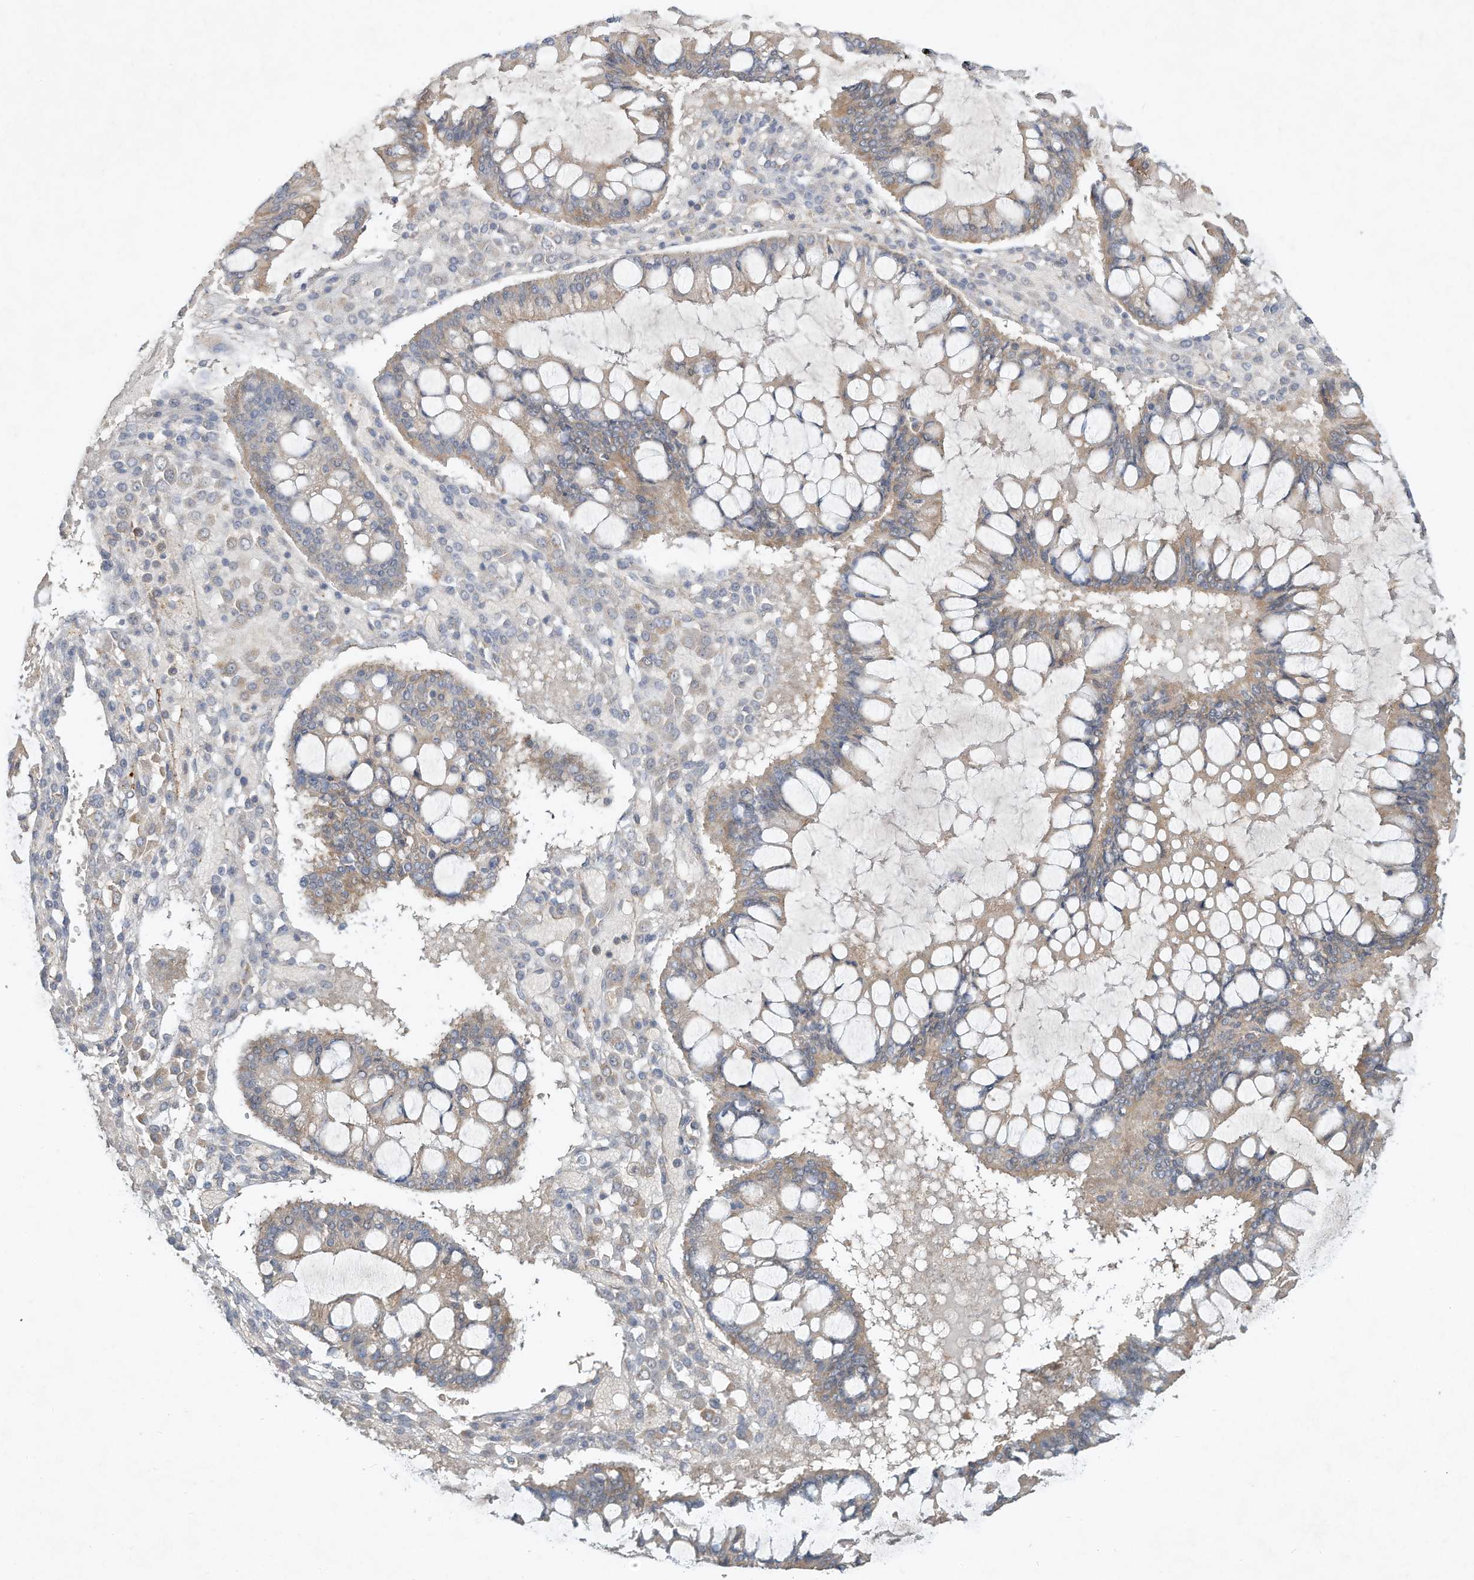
{"staining": {"intensity": "weak", "quantity": "25%-75%", "location": "cytoplasmic/membranous"}, "tissue": "ovarian cancer", "cell_type": "Tumor cells", "image_type": "cancer", "snomed": [{"axis": "morphology", "description": "Cystadenocarcinoma, mucinous, NOS"}, {"axis": "topography", "description": "Ovary"}], "caption": "A histopathology image of human ovarian cancer stained for a protein demonstrates weak cytoplasmic/membranous brown staining in tumor cells.", "gene": "HTR5A", "patient": {"sex": "female", "age": 73}}